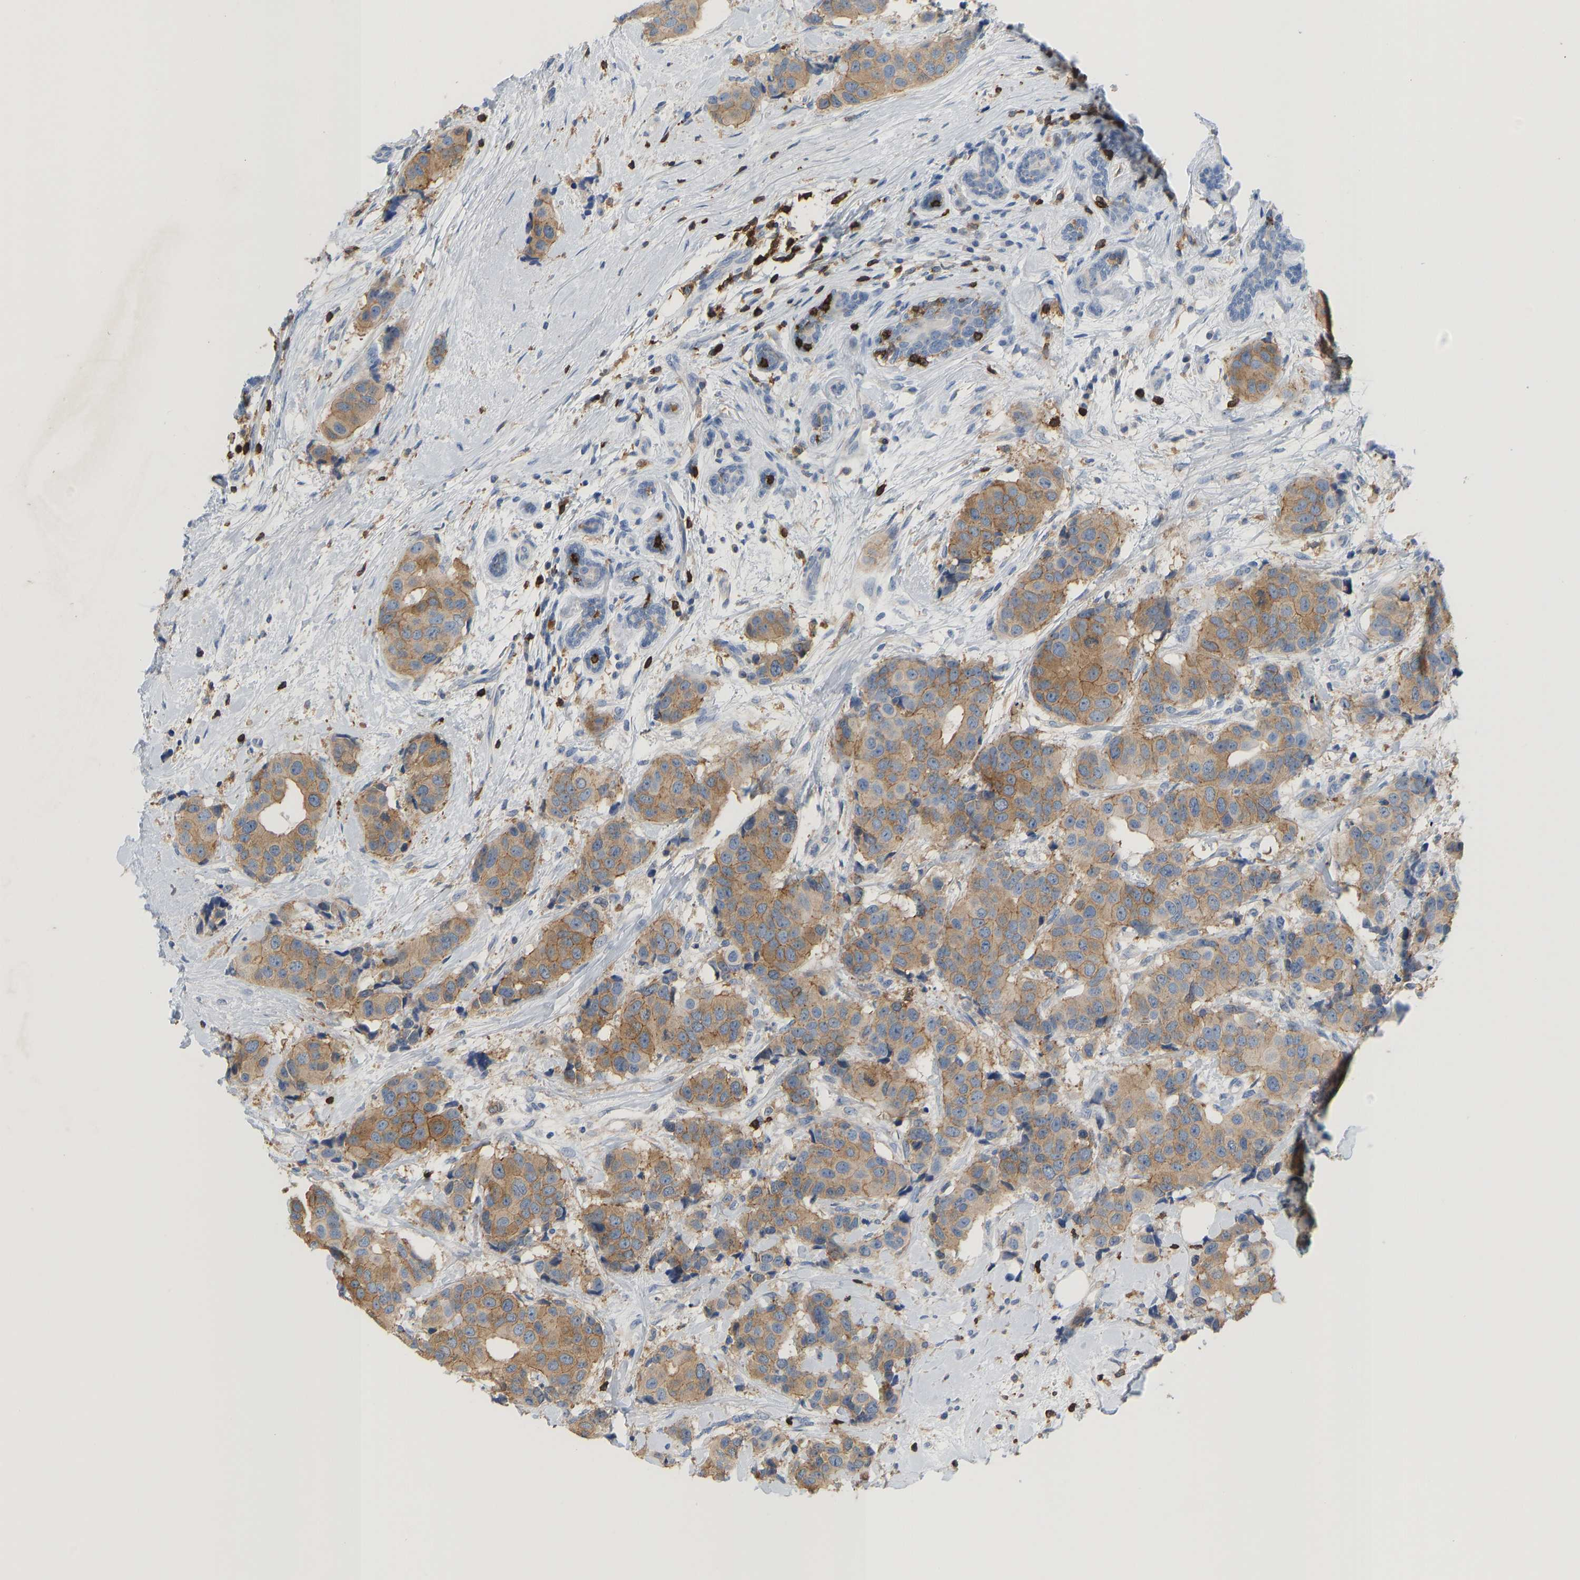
{"staining": {"intensity": "moderate", "quantity": ">75%", "location": "cytoplasmic/membranous"}, "tissue": "breast cancer", "cell_type": "Tumor cells", "image_type": "cancer", "snomed": [{"axis": "morphology", "description": "Normal tissue, NOS"}, {"axis": "morphology", "description": "Duct carcinoma"}, {"axis": "topography", "description": "Breast"}], "caption": "Human breast invasive ductal carcinoma stained for a protein (brown) displays moderate cytoplasmic/membranous positive staining in about >75% of tumor cells.", "gene": "EVL", "patient": {"sex": "female", "age": 39}}